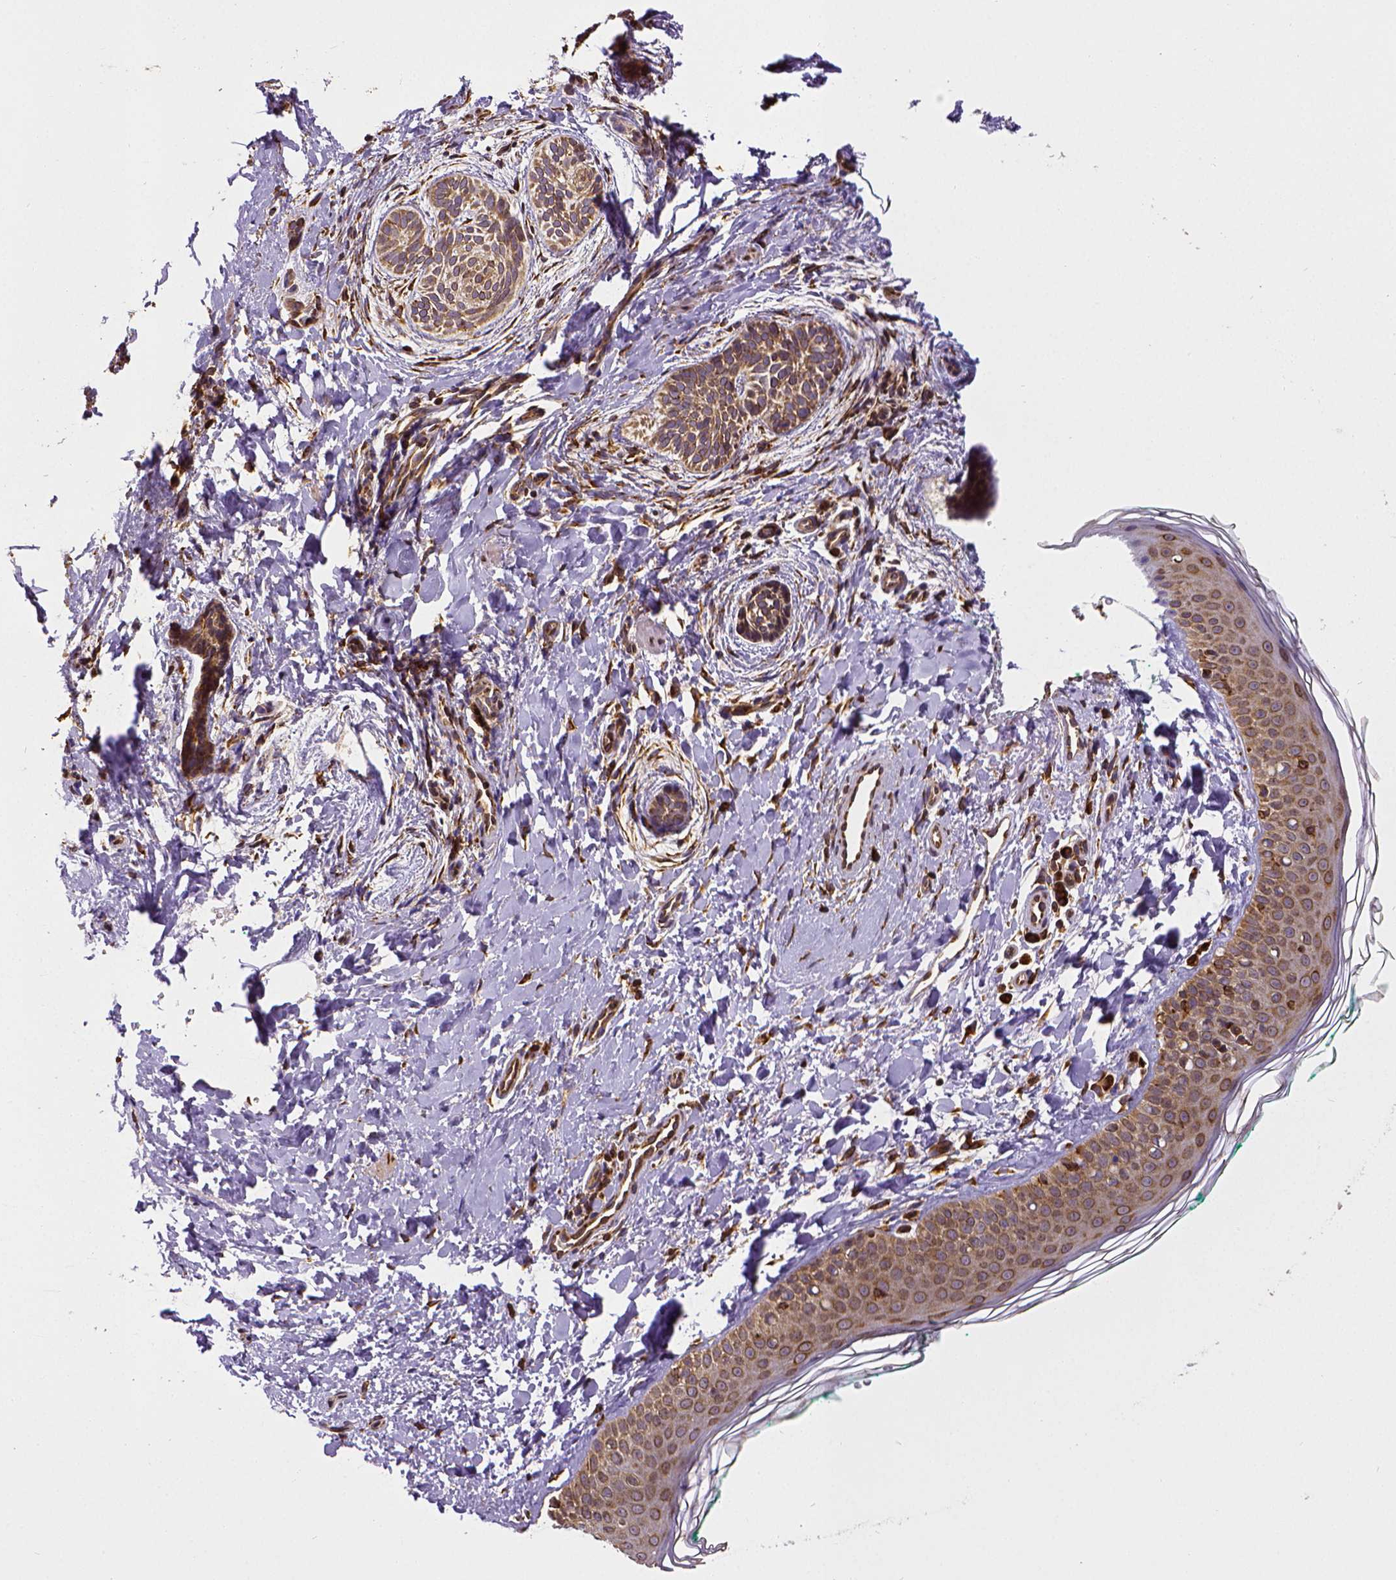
{"staining": {"intensity": "moderate", "quantity": ">75%", "location": "cytoplasmic/membranous"}, "tissue": "skin cancer", "cell_type": "Tumor cells", "image_type": "cancer", "snomed": [{"axis": "morphology", "description": "Basal cell carcinoma"}, {"axis": "topography", "description": "Skin"}], "caption": "This photomicrograph displays skin basal cell carcinoma stained with immunohistochemistry to label a protein in brown. The cytoplasmic/membranous of tumor cells show moderate positivity for the protein. Nuclei are counter-stained blue.", "gene": "MTDH", "patient": {"sex": "male", "age": 63}}